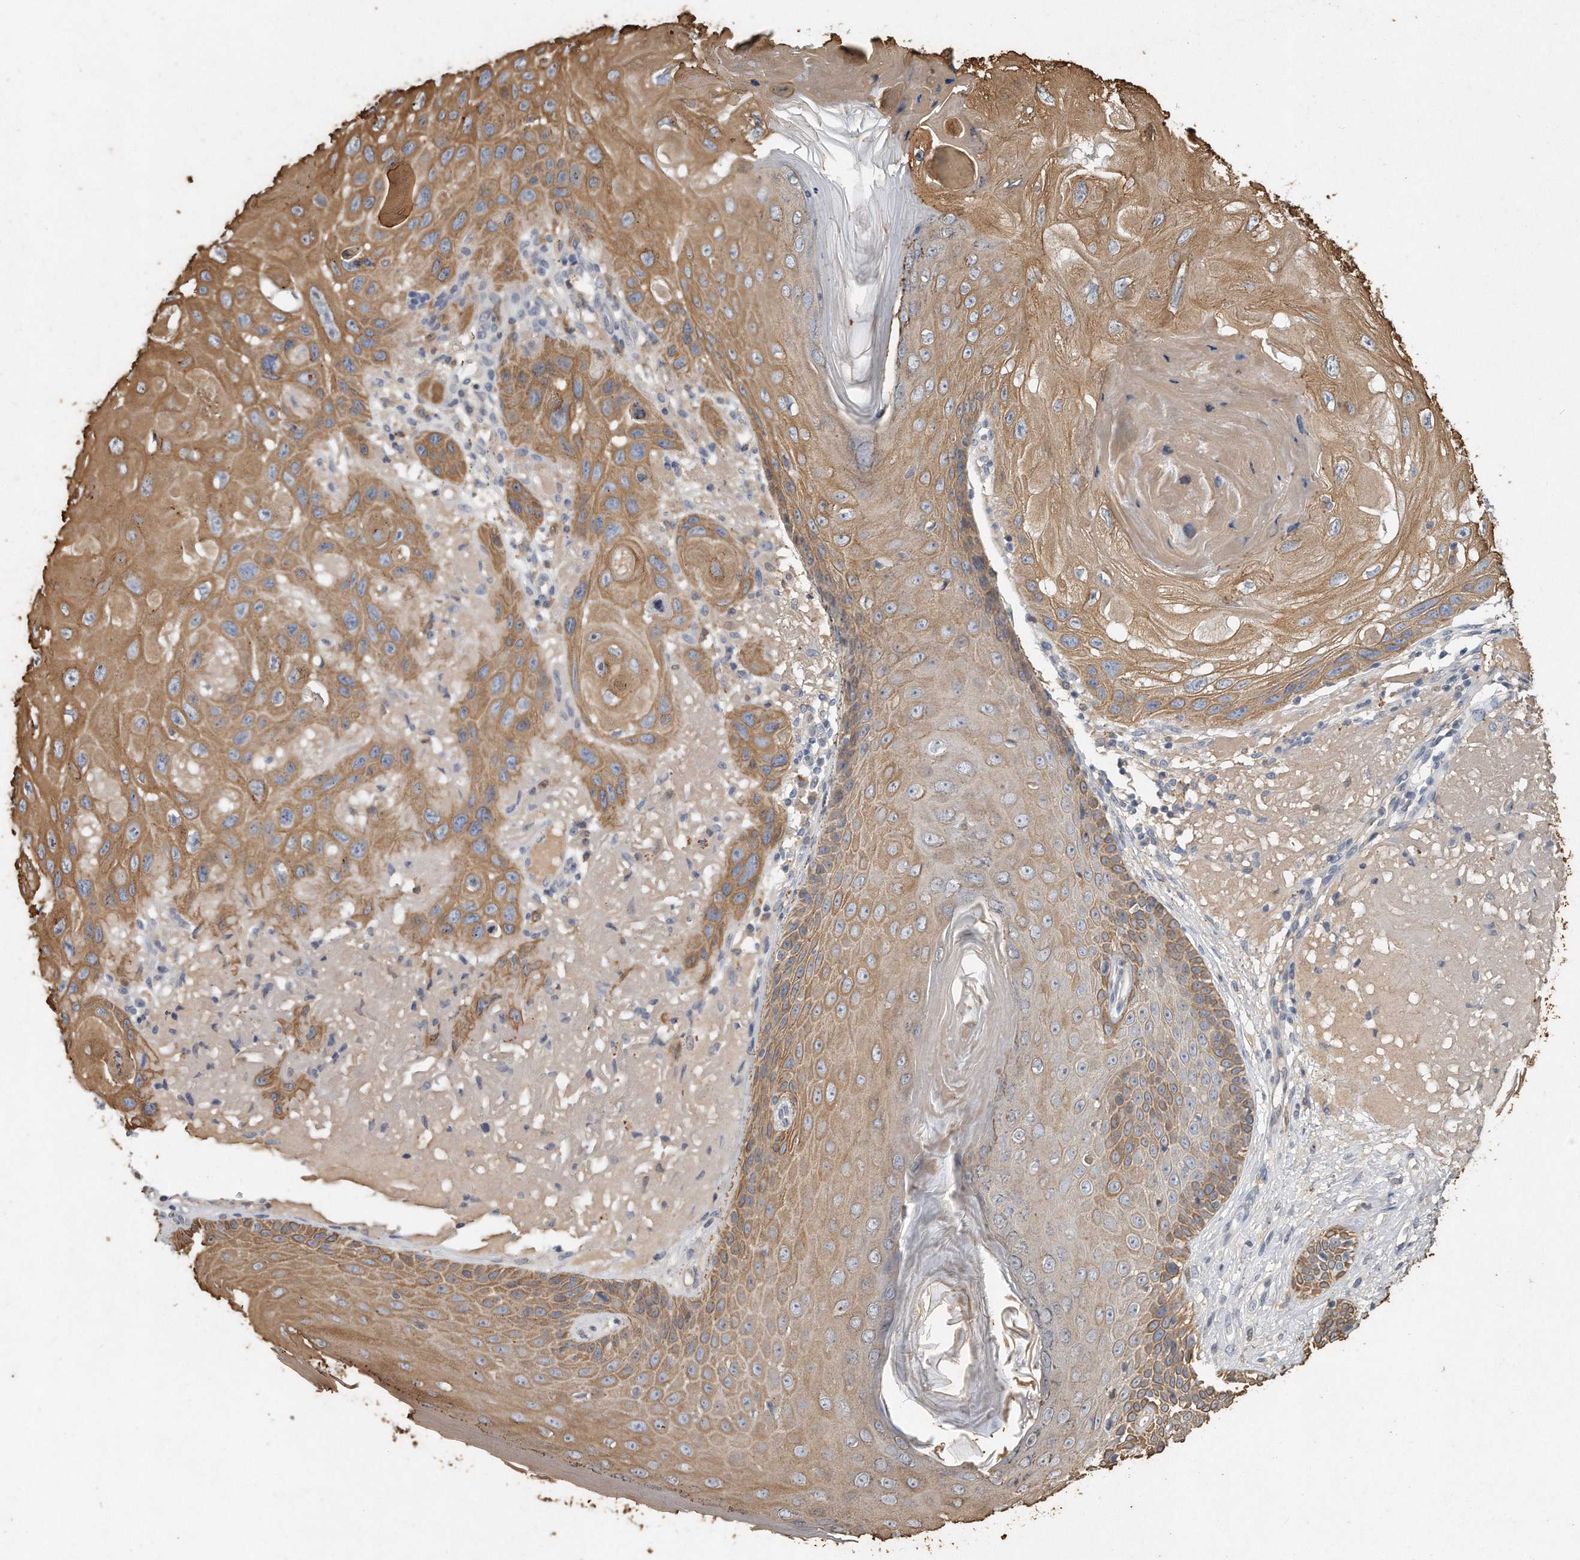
{"staining": {"intensity": "moderate", "quantity": ">75%", "location": "cytoplasmic/membranous"}, "tissue": "skin cancer", "cell_type": "Tumor cells", "image_type": "cancer", "snomed": [{"axis": "morphology", "description": "Normal tissue, NOS"}, {"axis": "morphology", "description": "Squamous cell carcinoma, NOS"}, {"axis": "topography", "description": "Skin"}], "caption": "A medium amount of moderate cytoplasmic/membranous positivity is present in about >75% of tumor cells in squamous cell carcinoma (skin) tissue.", "gene": "CAMK1", "patient": {"sex": "female", "age": 96}}